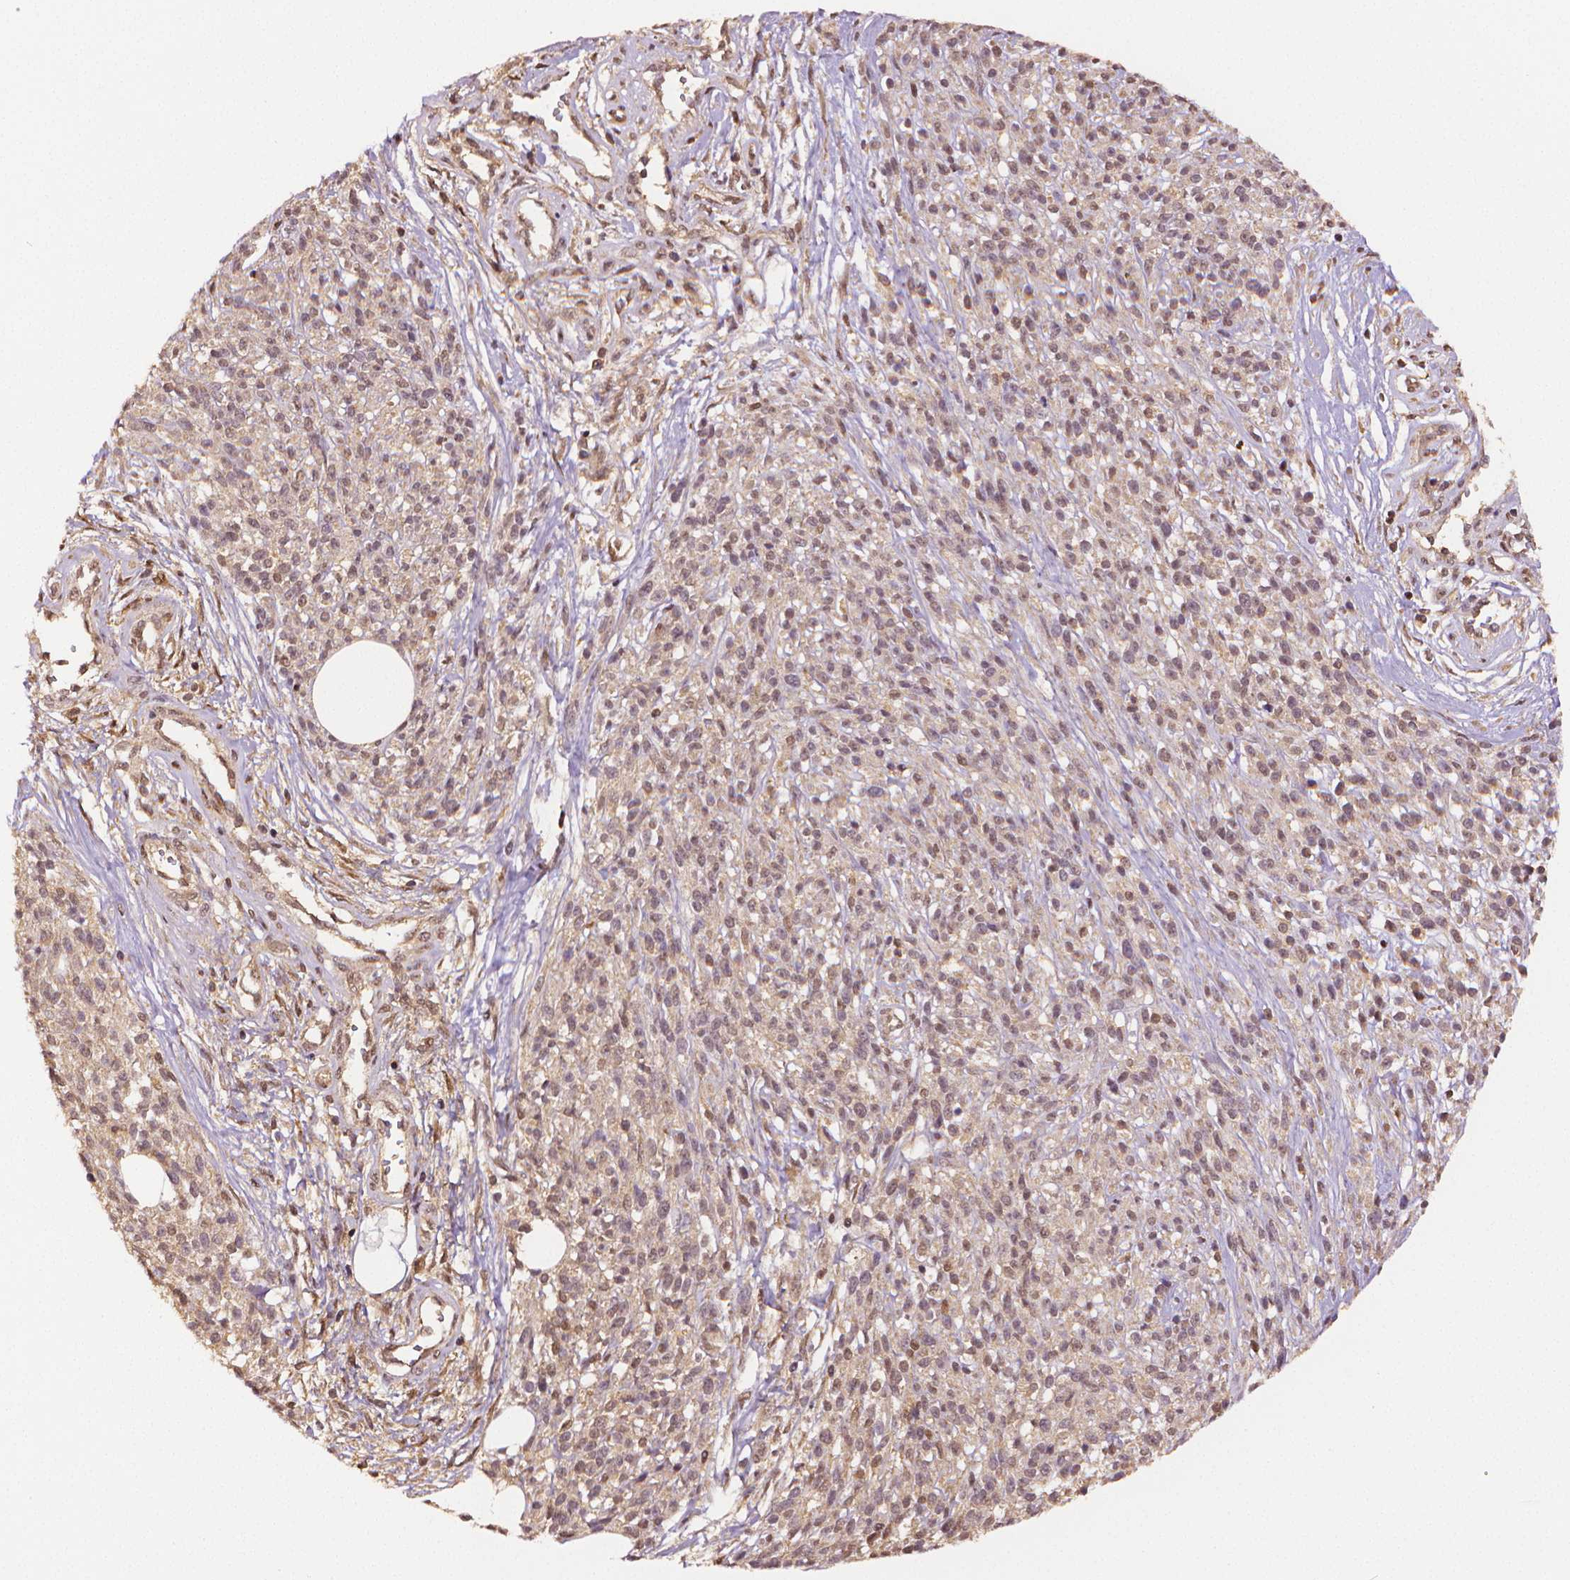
{"staining": {"intensity": "moderate", "quantity": "<25%", "location": "cytoplasmic/membranous"}, "tissue": "melanoma", "cell_type": "Tumor cells", "image_type": "cancer", "snomed": [{"axis": "morphology", "description": "Malignant melanoma, NOS"}, {"axis": "topography", "description": "Skin"}, {"axis": "topography", "description": "Skin of trunk"}], "caption": "Immunohistochemistry (IHC) histopathology image of human melanoma stained for a protein (brown), which shows low levels of moderate cytoplasmic/membranous expression in approximately <25% of tumor cells.", "gene": "STAT3", "patient": {"sex": "male", "age": 74}}